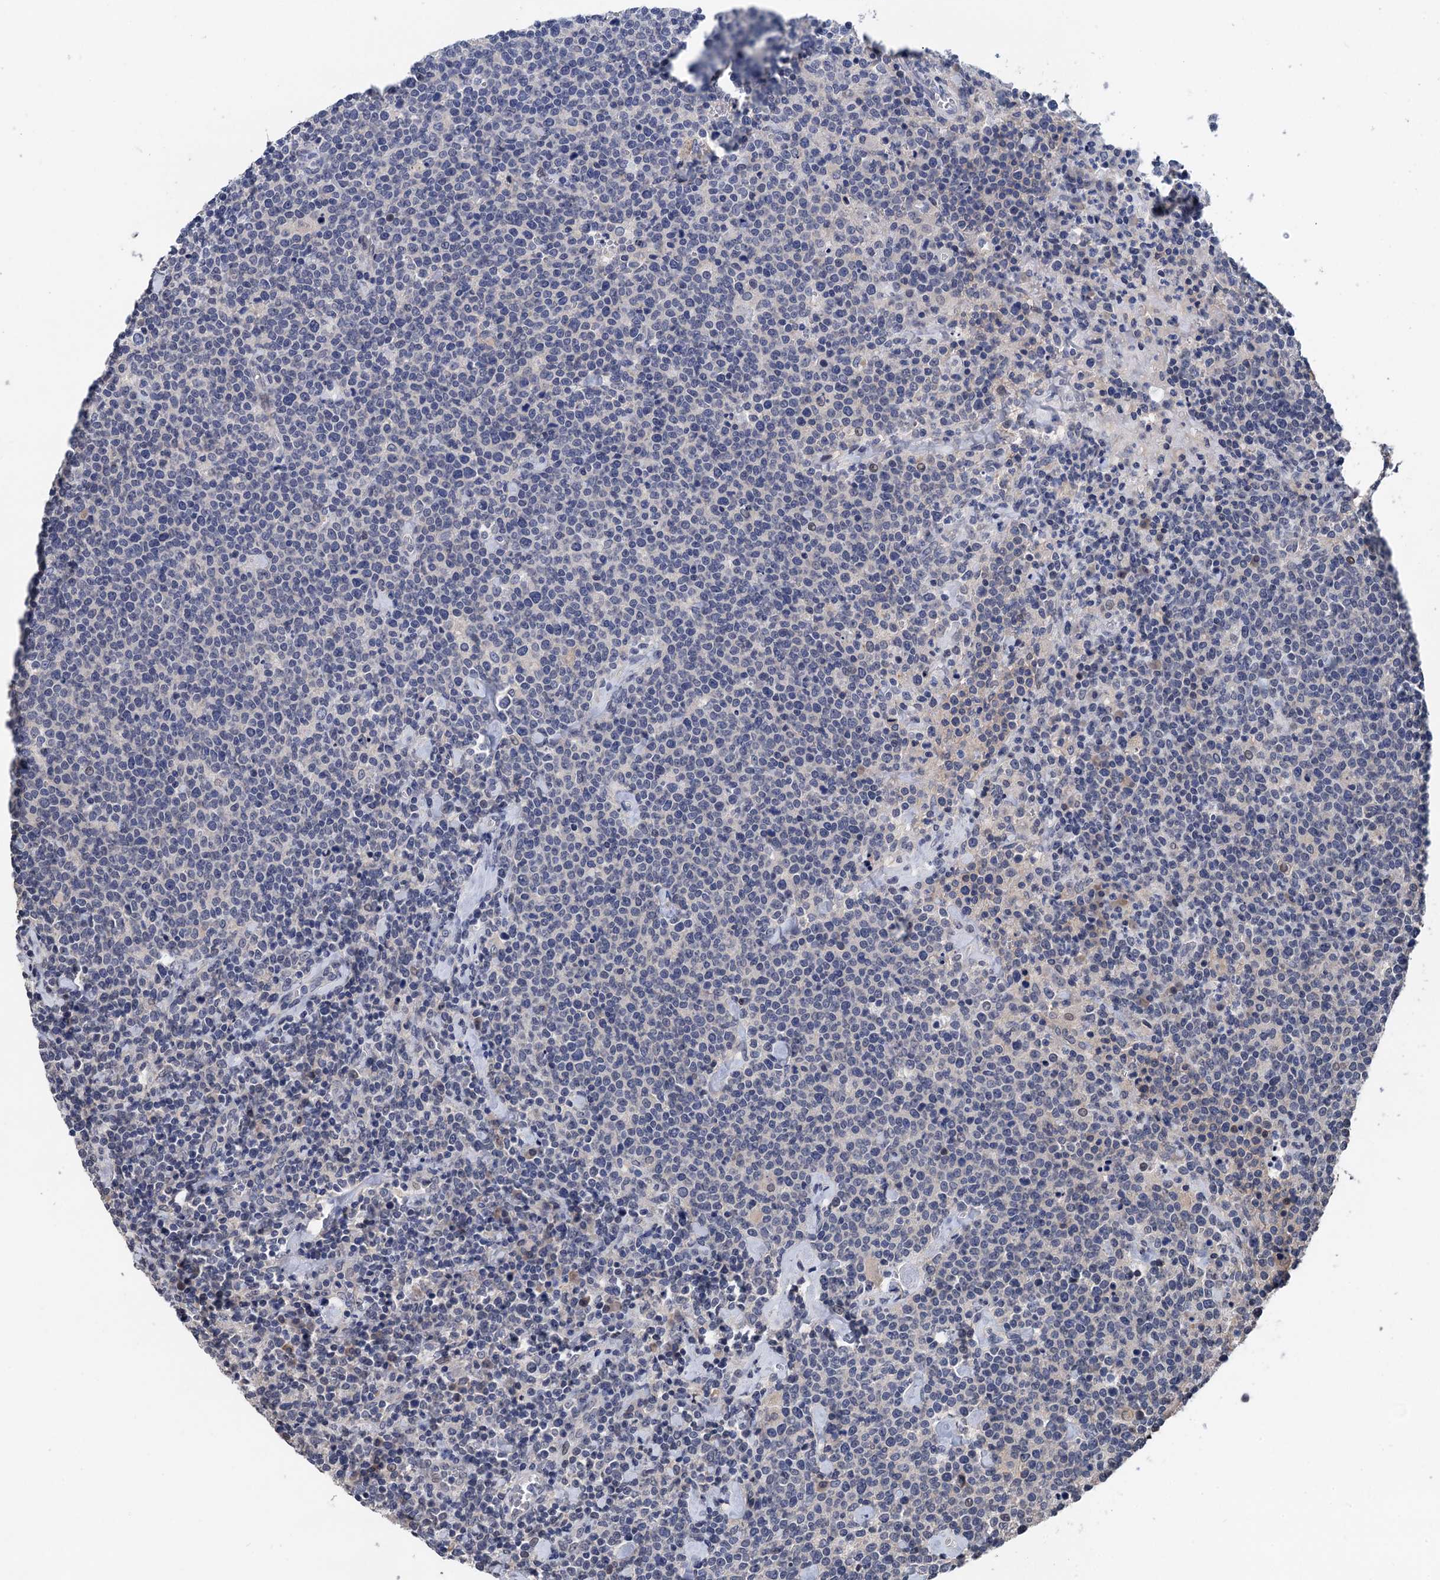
{"staining": {"intensity": "negative", "quantity": "none", "location": "none"}, "tissue": "lymphoma", "cell_type": "Tumor cells", "image_type": "cancer", "snomed": [{"axis": "morphology", "description": "Malignant lymphoma, non-Hodgkin's type, High grade"}, {"axis": "topography", "description": "Lymph node"}], "caption": "Immunohistochemistry (IHC) of human lymphoma exhibits no expression in tumor cells.", "gene": "ART5", "patient": {"sex": "male", "age": 61}}